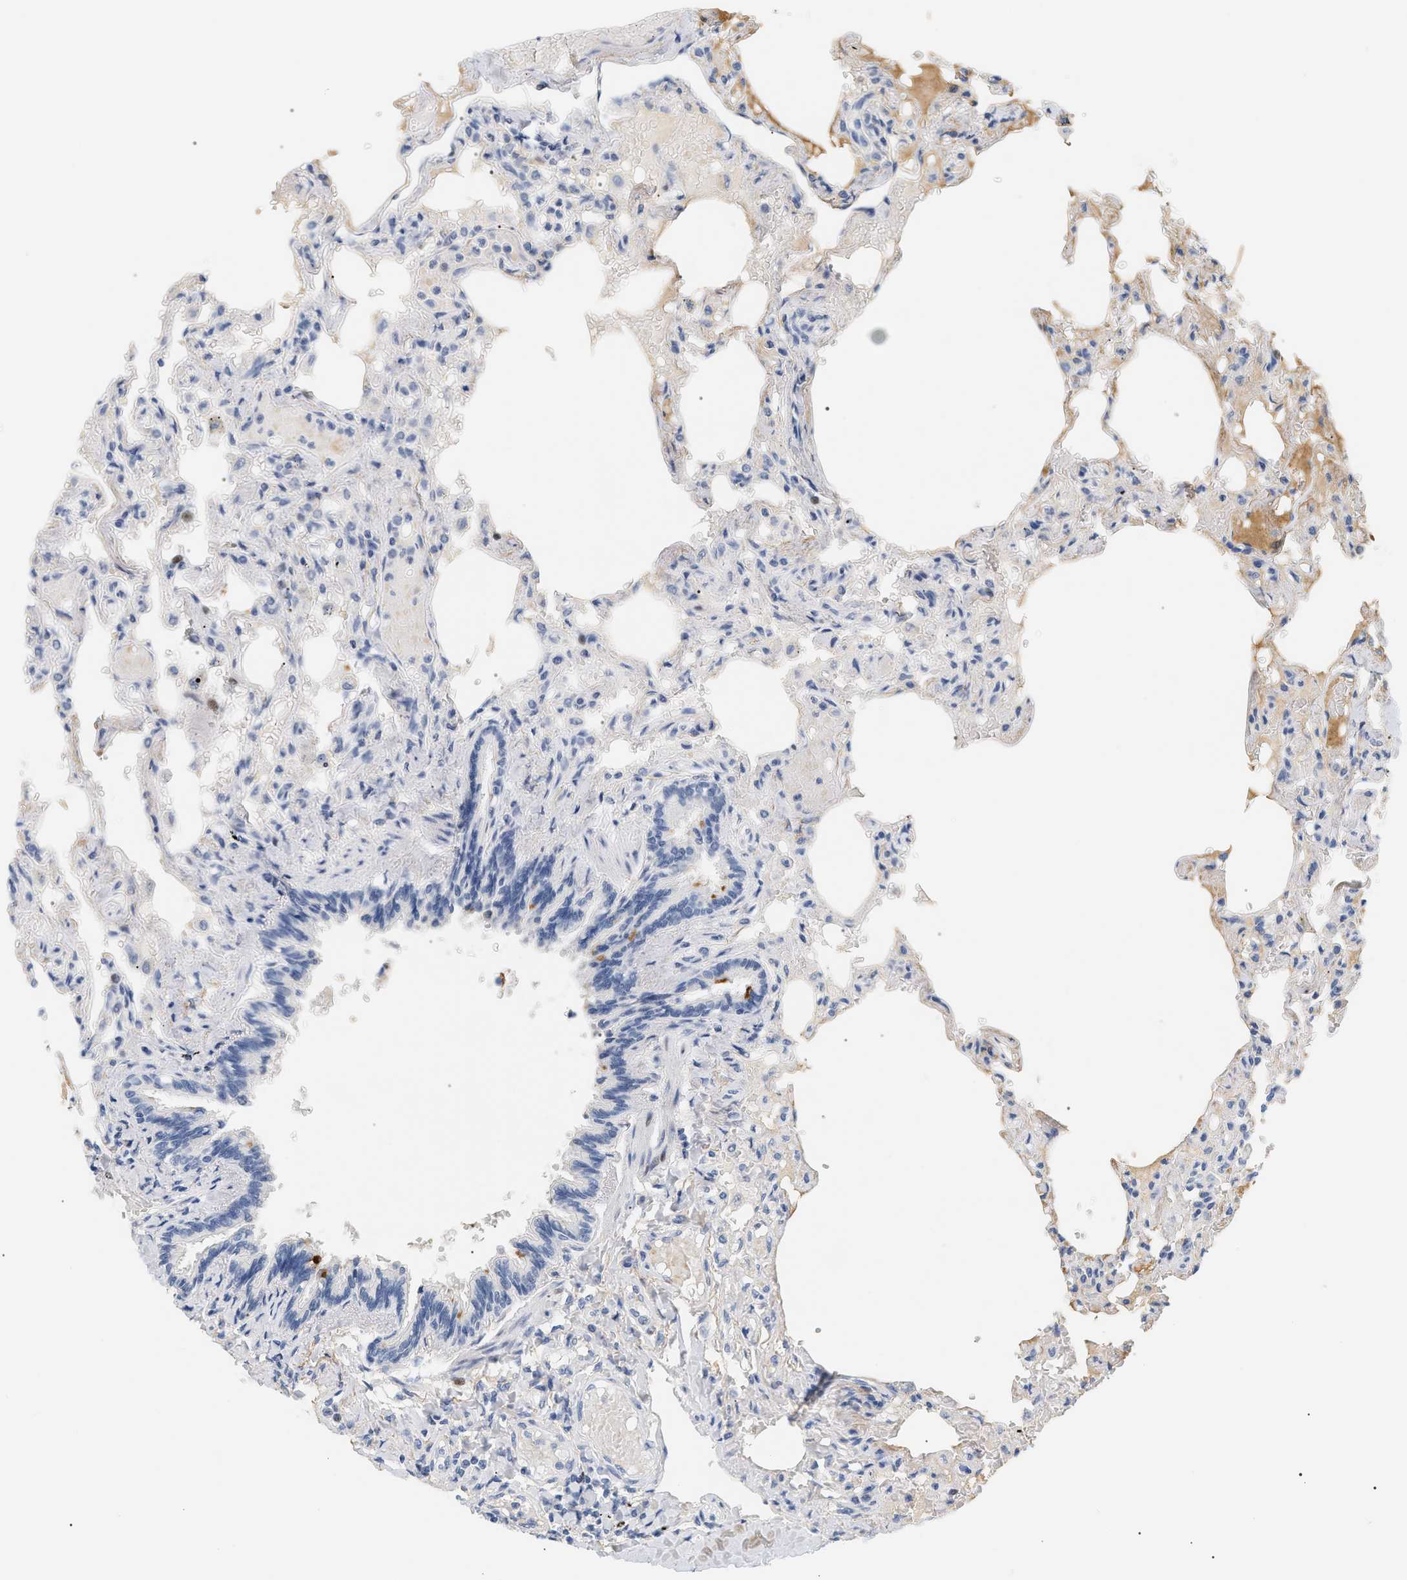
{"staining": {"intensity": "negative", "quantity": "none", "location": "none"}, "tissue": "lung", "cell_type": "Alveolar cells", "image_type": "normal", "snomed": [{"axis": "morphology", "description": "Normal tissue, NOS"}, {"axis": "topography", "description": "Lung"}], "caption": "A high-resolution image shows IHC staining of unremarkable lung, which demonstrates no significant expression in alveolar cells.", "gene": "CFH", "patient": {"sex": "male", "age": 21}}